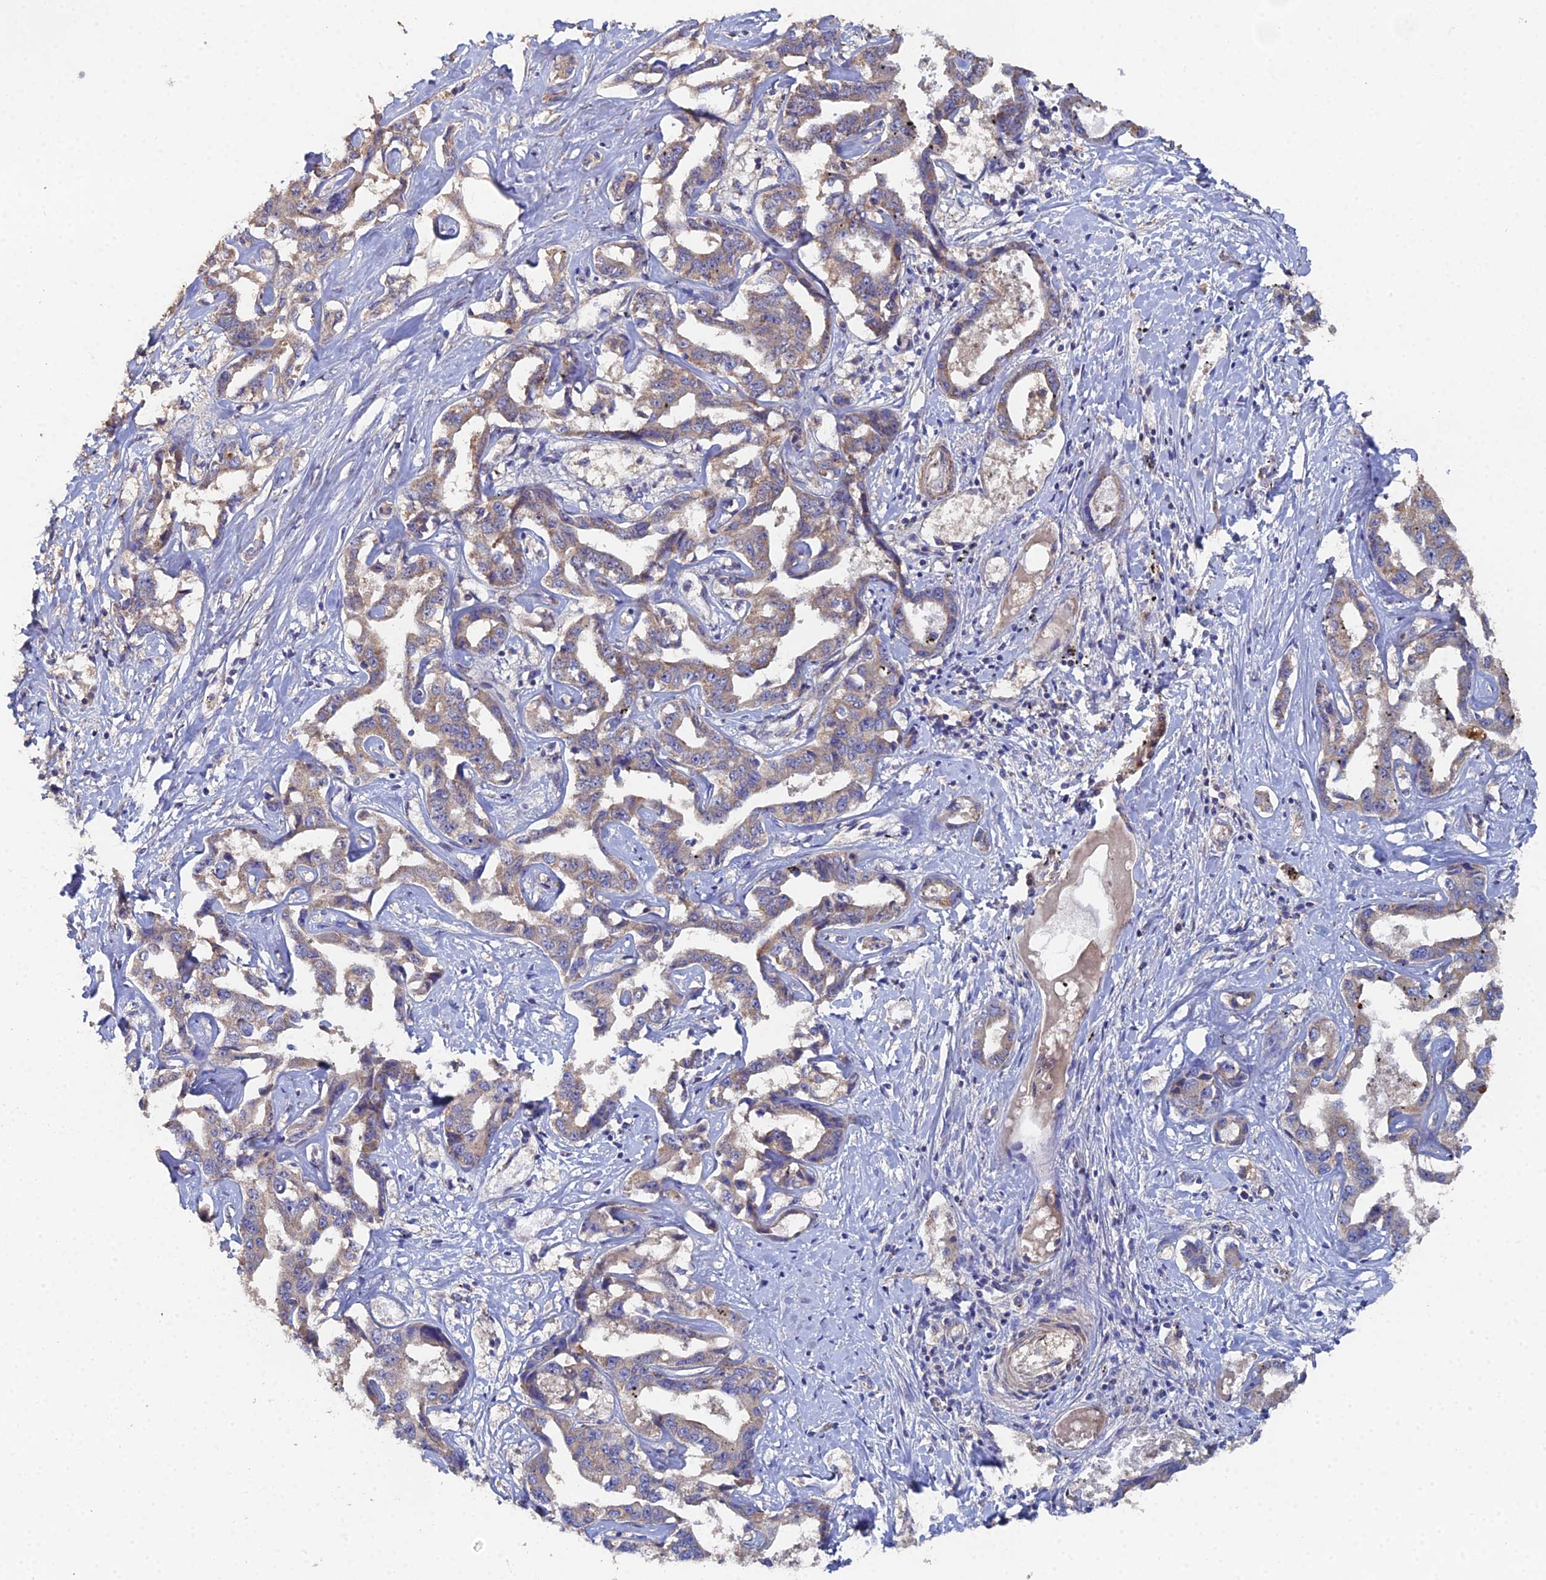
{"staining": {"intensity": "moderate", "quantity": "25%-75%", "location": "cytoplasmic/membranous"}, "tissue": "liver cancer", "cell_type": "Tumor cells", "image_type": "cancer", "snomed": [{"axis": "morphology", "description": "Cholangiocarcinoma"}, {"axis": "topography", "description": "Liver"}], "caption": "Liver cancer (cholangiocarcinoma) stained with a protein marker shows moderate staining in tumor cells.", "gene": "SPANXN4", "patient": {"sex": "male", "age": 59}}